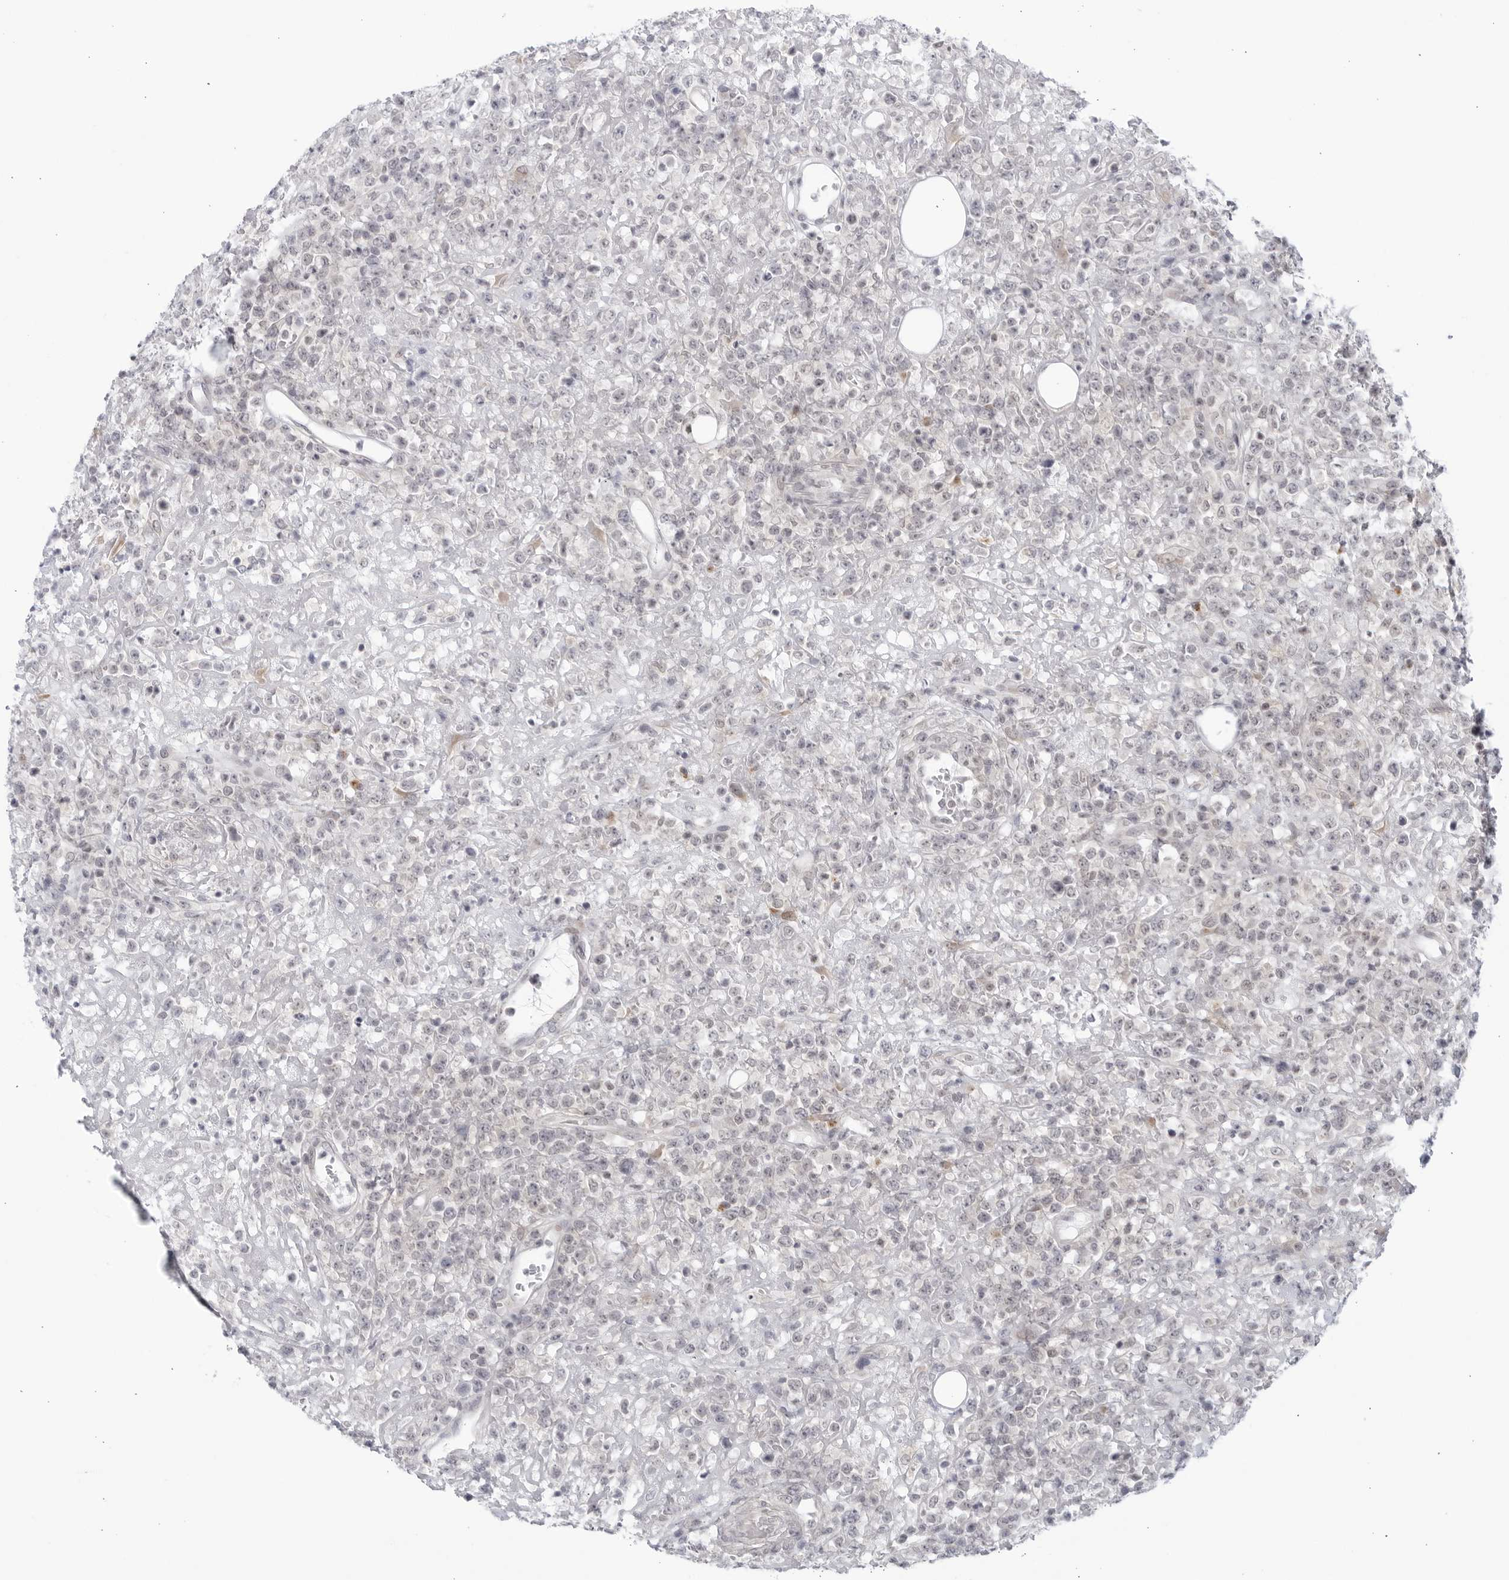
{"staining": {"intensity": "negative", "quantity": "none", "location": "none"}, "tissue": "lymphoma", "cell_type": "Tumor cells", "image_type": "cancer", "snomed": [{"axis": "morphology", "description": "Malignant lymphoma, non-Hodgkin's type, High grade"}, {"axis": "topography", "description": "Colon"}], "caption": "Immunohistochemistry of human high-grade malignant lymphoma, non-Hodgkin's type displays no expression in tumor cells. (DAB immunohistochemistry (IHC), high magnification).", "gene": "WDTC1", "patient": {"sex": "female", "age": 53}}